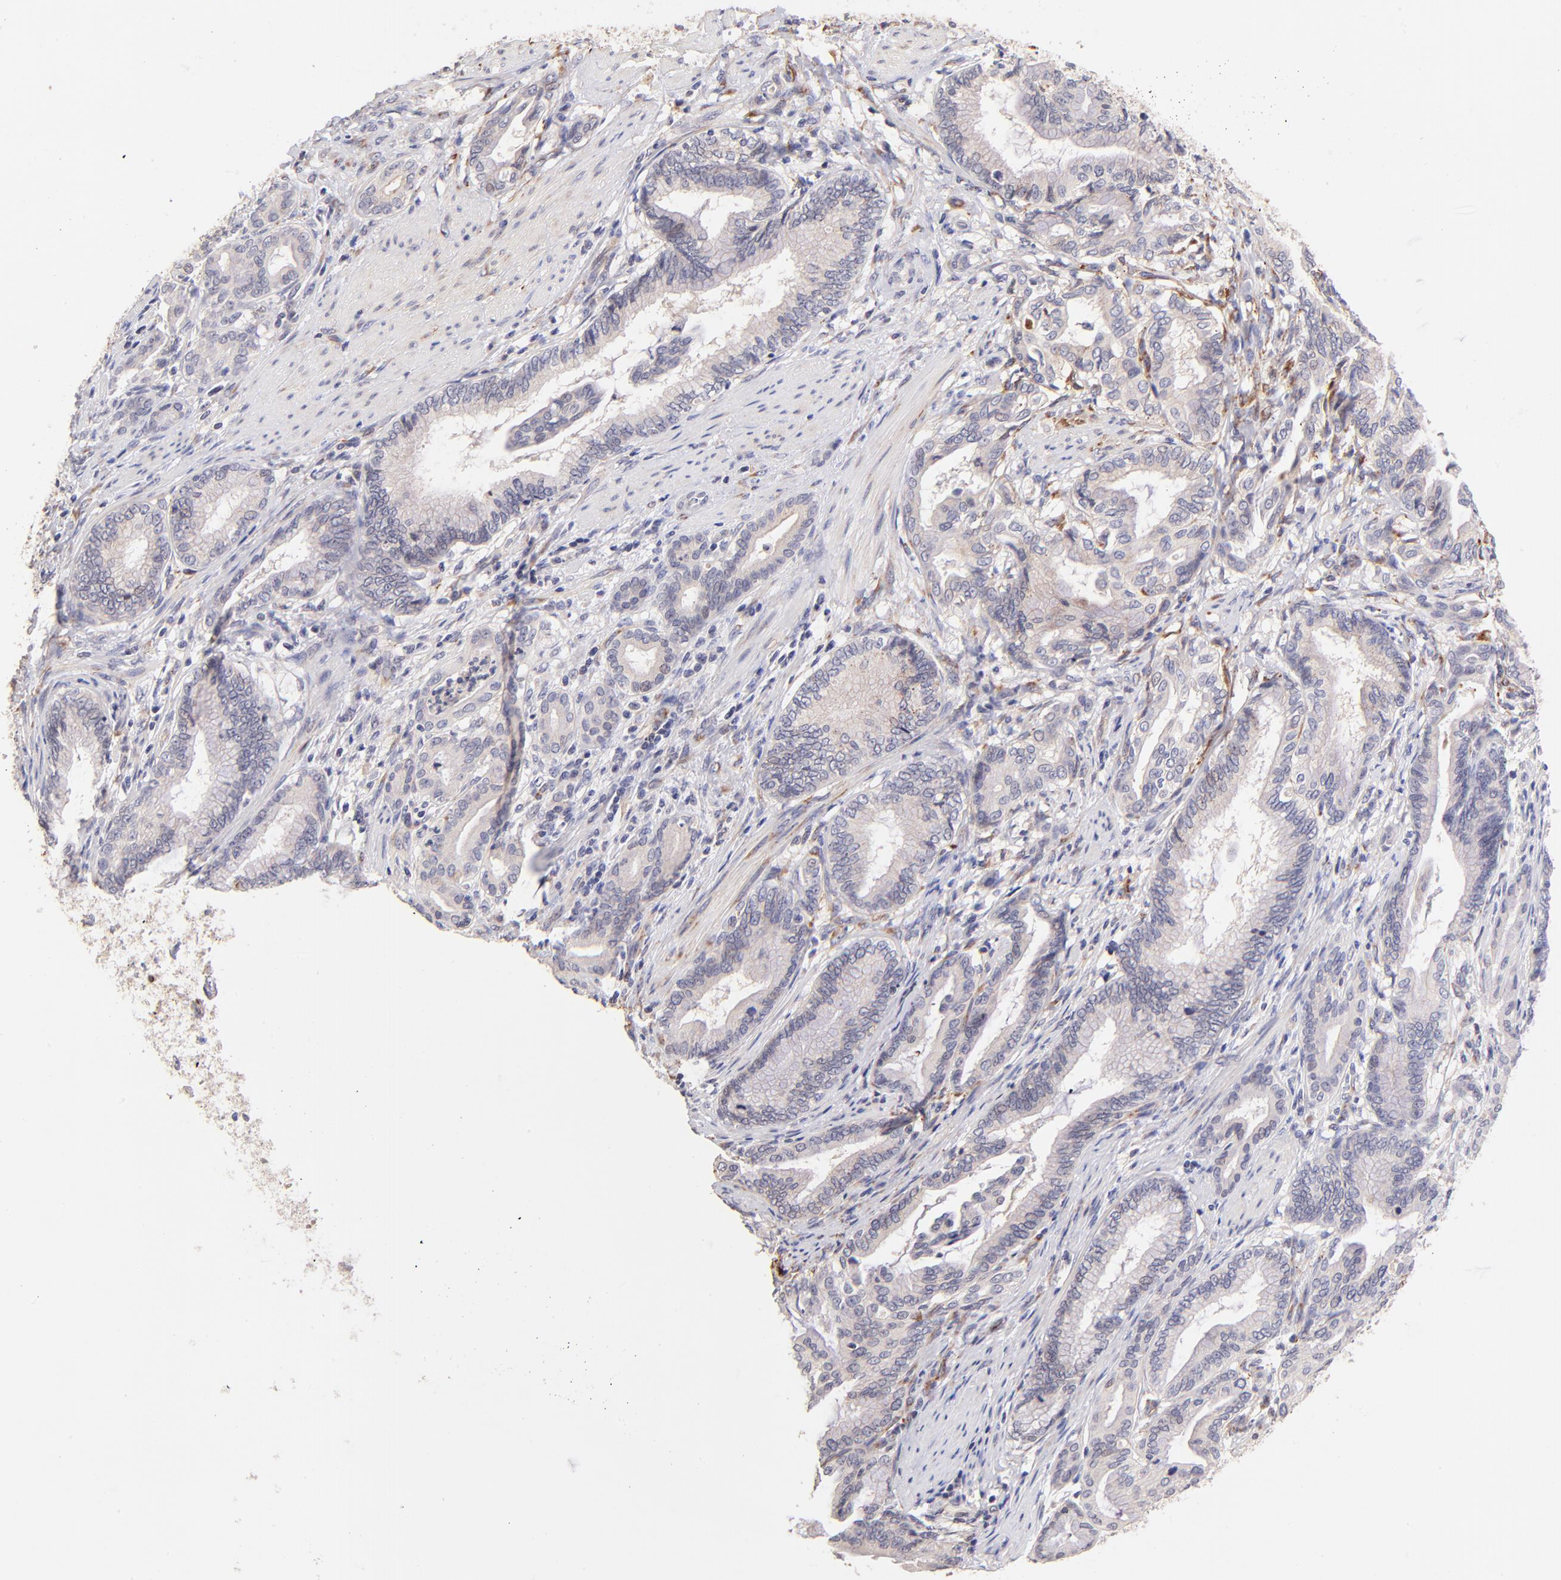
{"staining": {"intensity": "negative", "quantity": "none", "location": "none"}, "tissue": "pancreatic cancer", "cell_type": "Tumor cells", "image_type": "cancer", "snomed": [{"axis": "morphology", "description": "Adenocarcinoma, NOS"}, {"axis": "topography", "description": "Pancreas"}], "caption": "DAB (3,3'-diaminobenzidine) immunohistochemical staining of pancreatic cancer shows no significant staining in tumor cells.", "gene": "SPARC", "patient": {"sex": "female", "age": 64}}